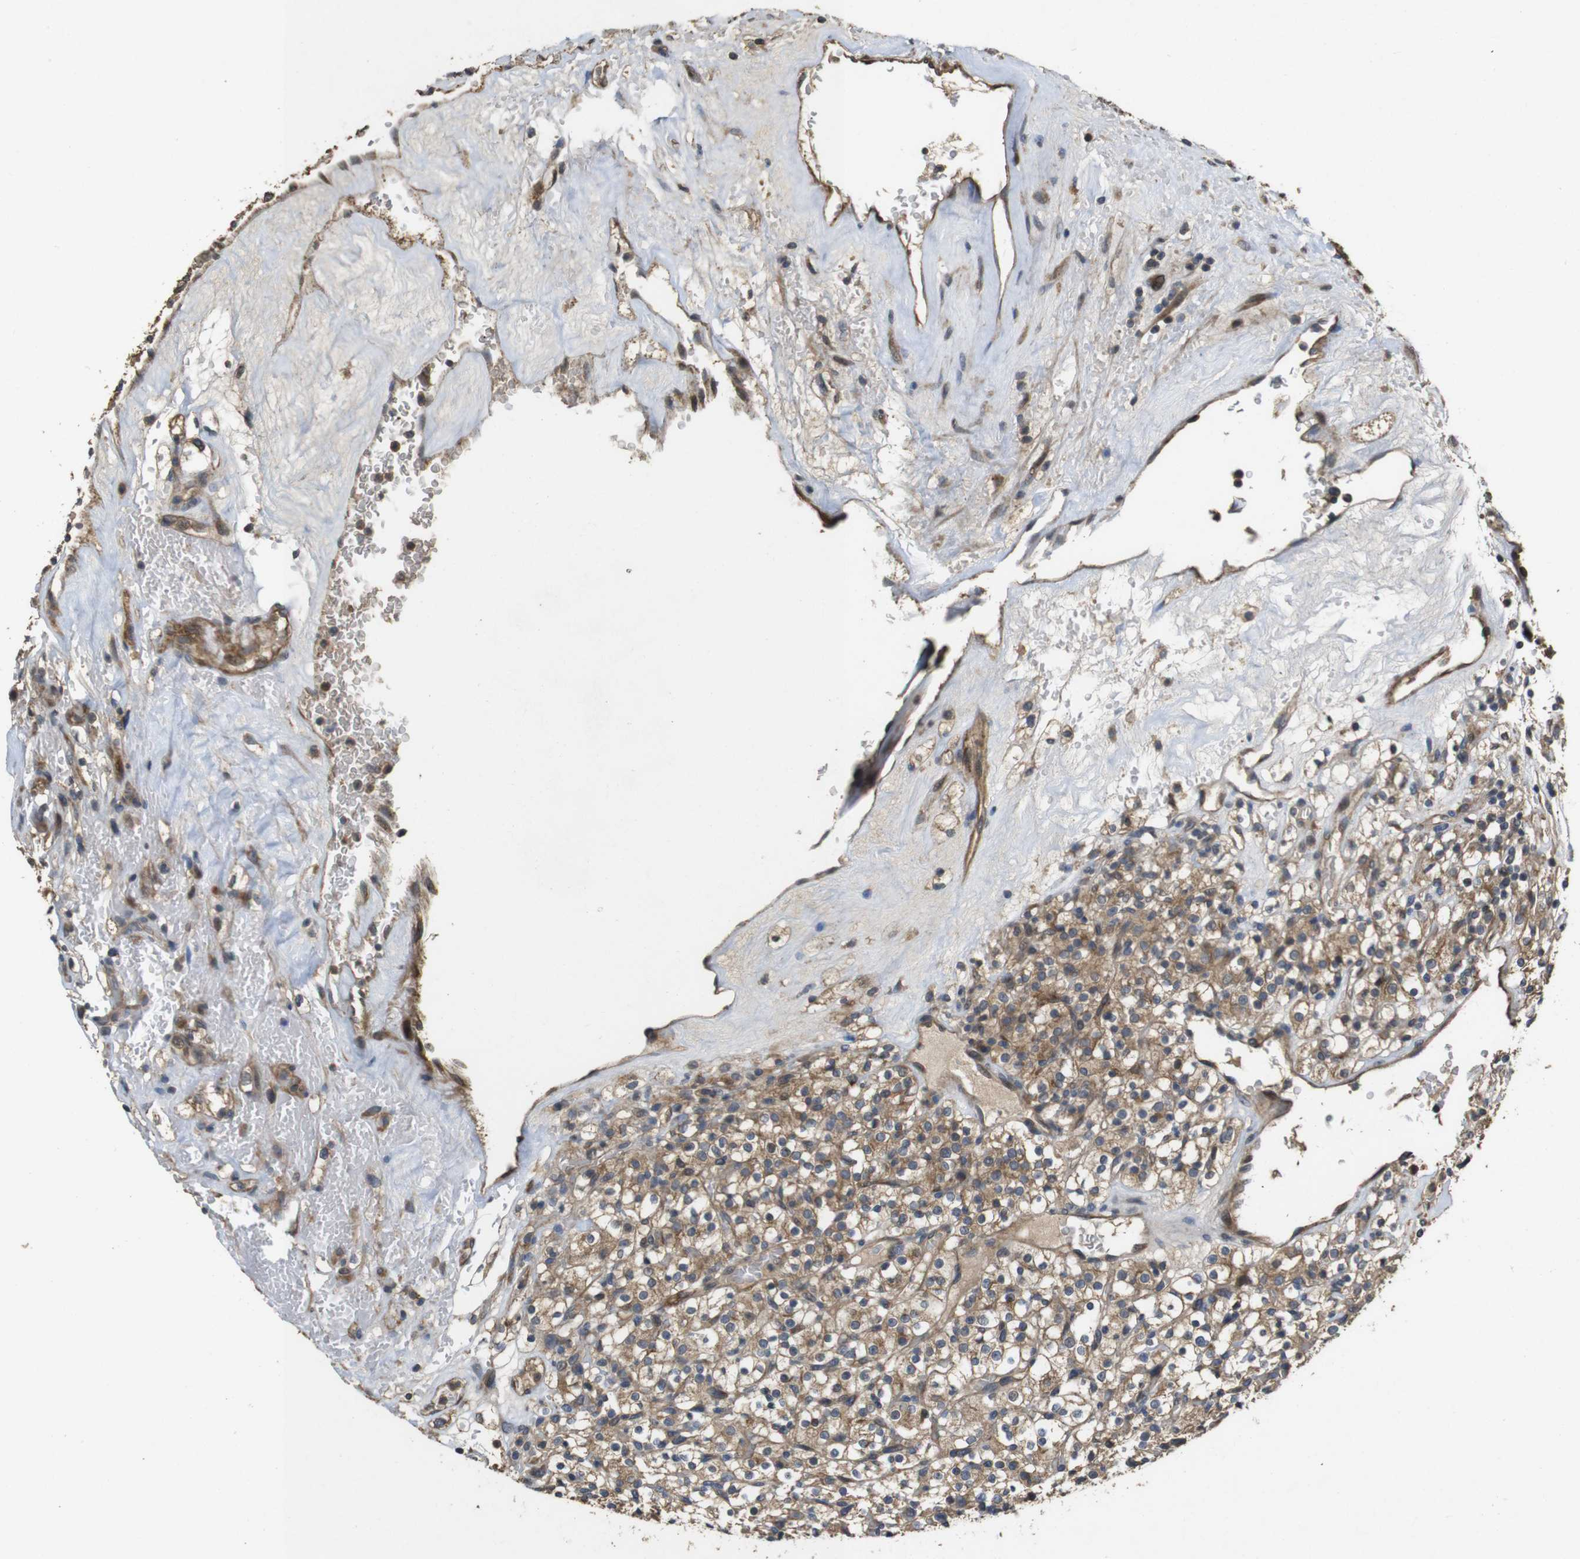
{"staining": {"intensity": "moderate", "quantity": ">75%", "location": "cytoplasmic/membranous"}, "tissue": "renal cancer", "cell_type": "Tumor cells", "image_type": "cancer", "snomed": [{"axis": "morphology", "description": "Normal tissue, NOS"}, {"axis": "morphology", "description": "Adenocarcinoma, NOS"}, {"axis": "topography", "description": "Kidney"}], "caption": "A brown stain shows moderate cytoplasmic/membranous positivity of a protein in human renal adenocarcinoma tumor cells.", "gene": "PCDHB10", "patient": {"sex": "female", "age": 72}}